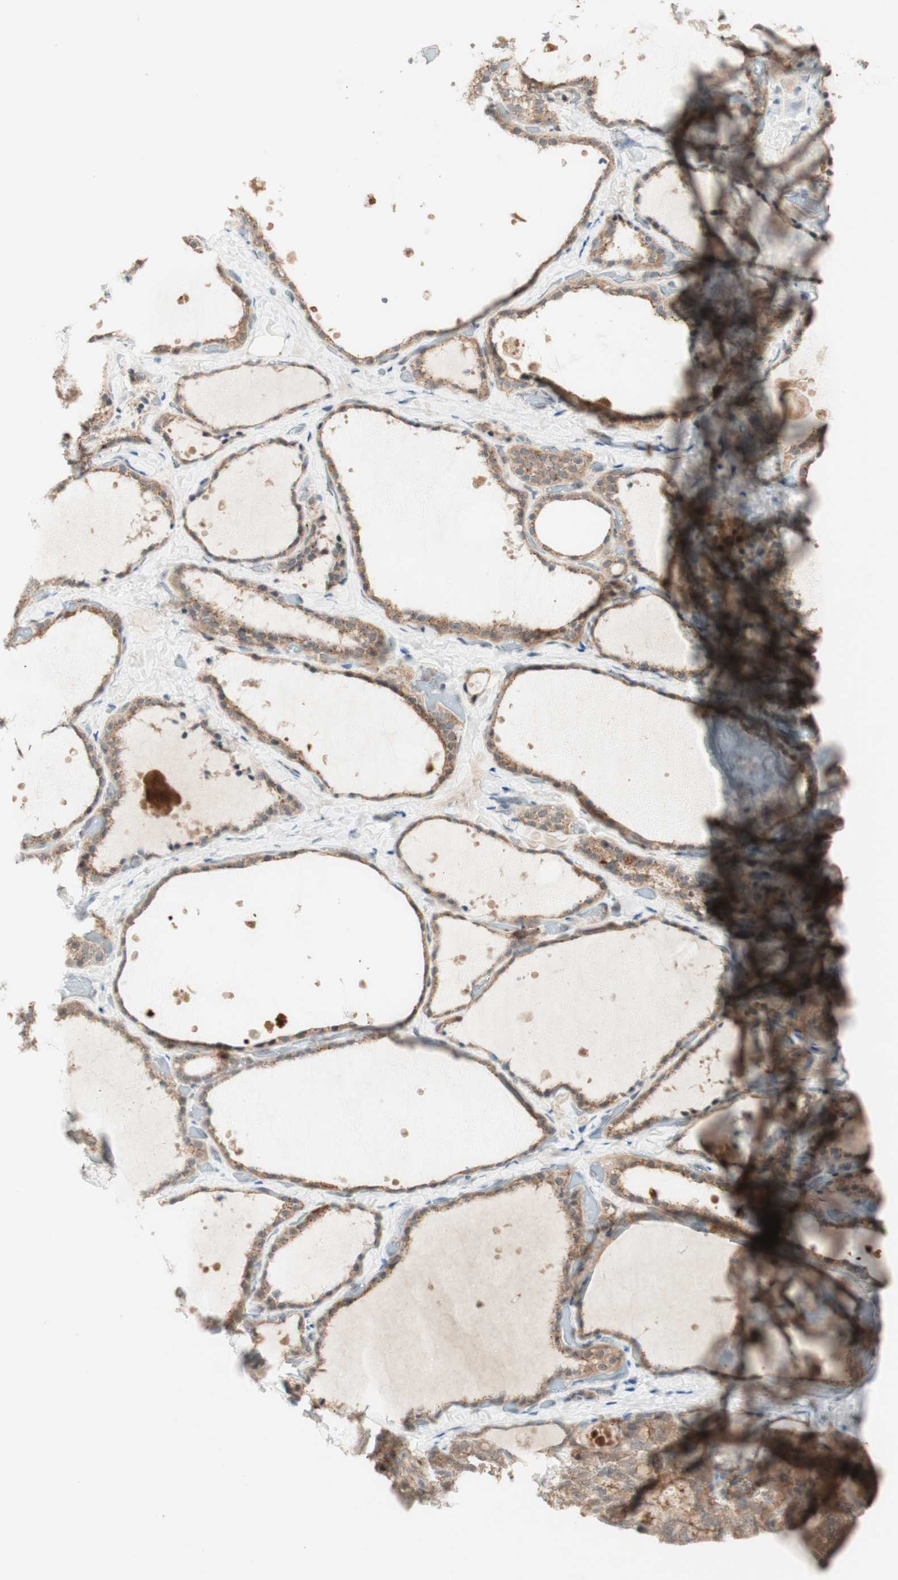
{"staining": {"intensity": "moderate", "quantity": ">75%", "location": "cytoplasmic/membranous"}, "tissue": "thyroid gland", "cell_type": "Glandular cells", "image_type": "normal", "snomed": [{"axis": "morphology", "description": "Normal tissue, NOS"}, {"axis": "topography", "description": "Thyroid gland"}], "caption": "Protein analysis of normal thyroid gland demonstrates moderate cytoplasmic/membranous positivity in approximately >75% of glandular cells.", "gene": "CYLD", "patient": {"sex": "female", "age": 44}}